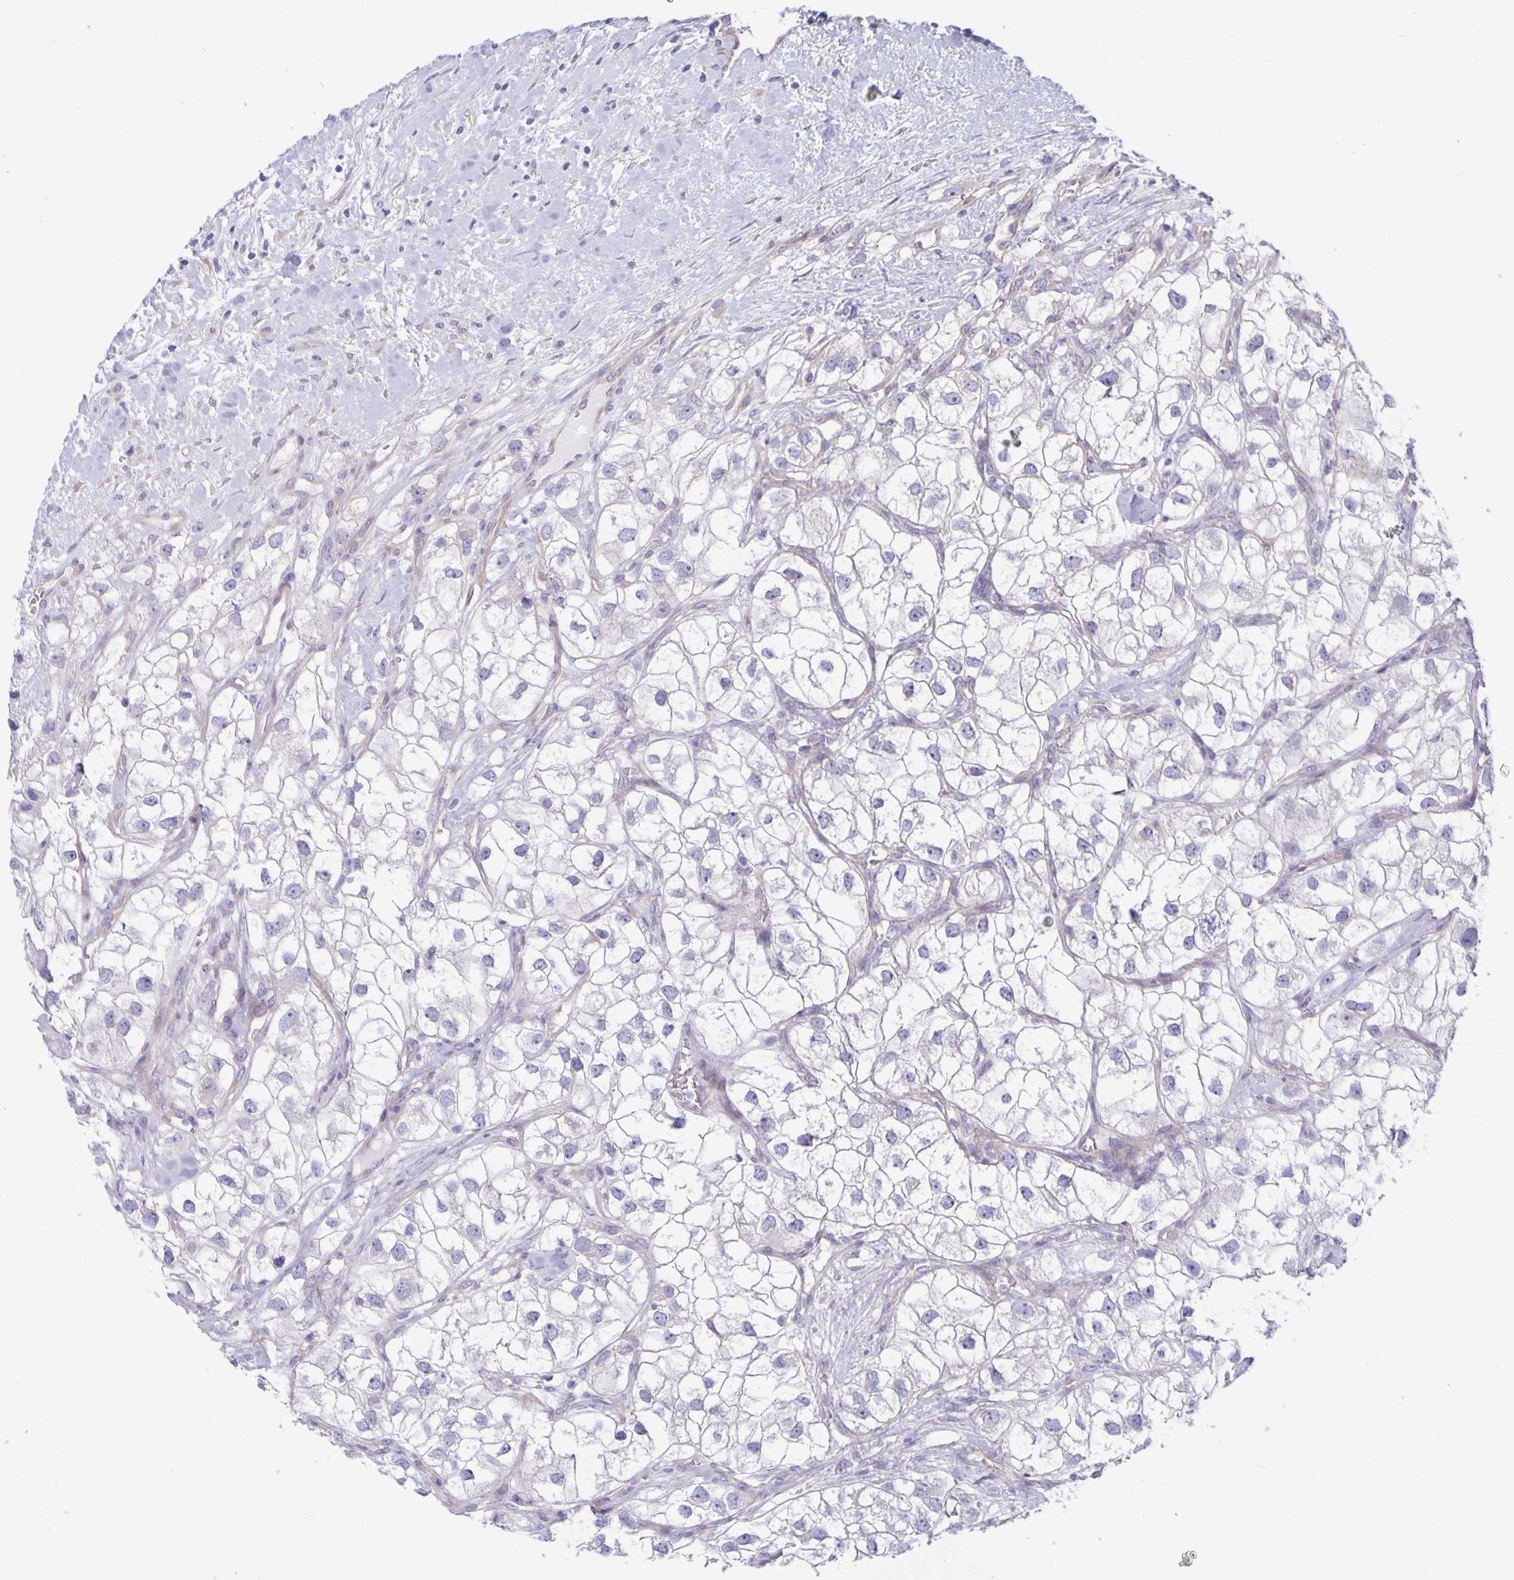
{"staining": {"intensity": "negative", "quantity": "none", "location": "none"}, "tissue": "renal cancer", "cell_type": "Tumor cells", "image_type": "cancer", "snomed": [{"axis": "morphology", "description": "Adenocarcinoma, NOS"}, {"axis": "topography", "description": "Kidney"}], "caption": "IHC of renal adenocarcinoma shows no staining in tumor cells.", "gene": "PLCB3", "patient": {"sex": "male", "age": 59}}